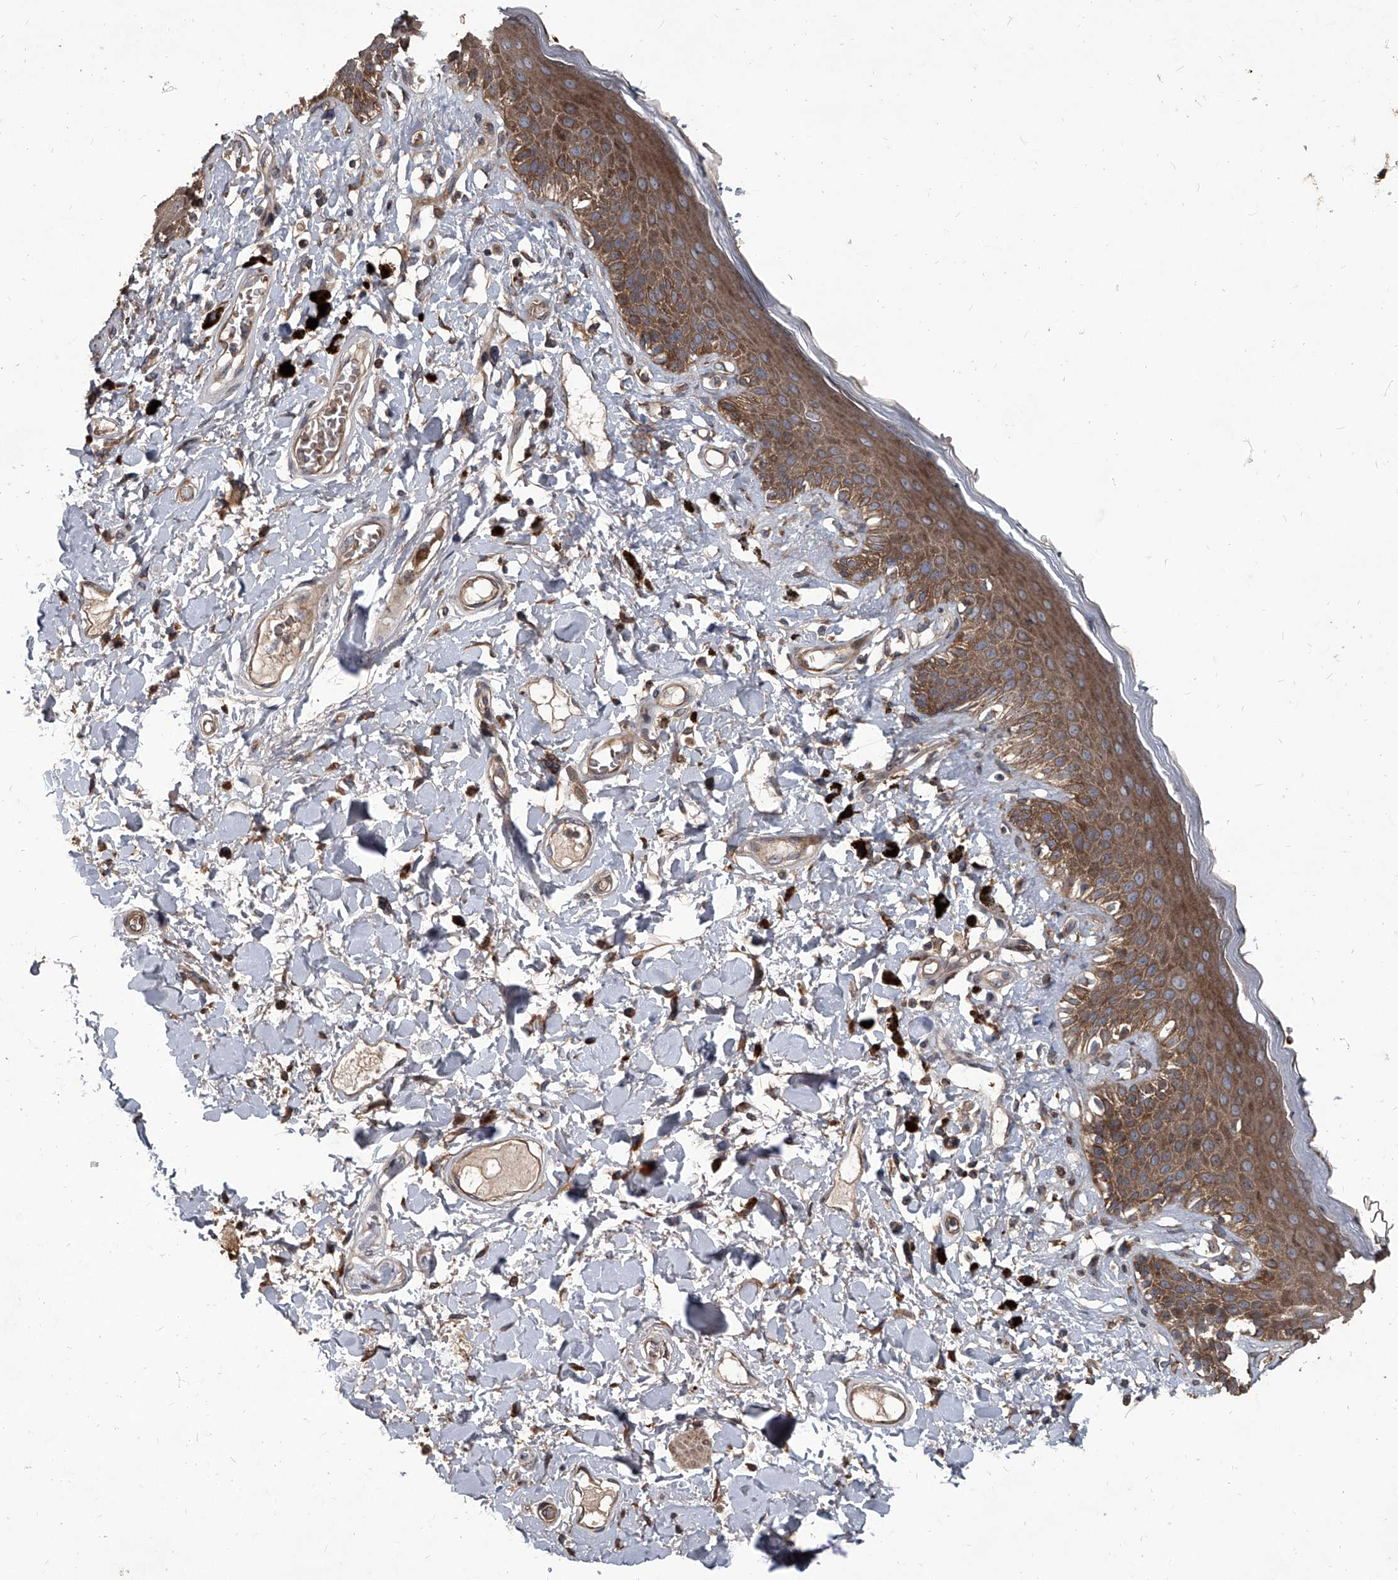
{"staining": {"intensity": "moderate", "quantity": ">75%", "location": "cytoplasmic/membranous"}, "tissue": "skin", "cell_type": "Epidermal cells", "image_type": "normal", "snomed": [{"axis": "morphology", "description": "Normal tissue, NOS"}, {"axis": "topography", "description": "Anal"}], "caption": "A micrograph of skin stained for a protein shows moderate cytoplasmic/membranous brown staining in epidermal cells.", "gene": "EVA1C", "patient": {"sex": "female", "age": 78}}